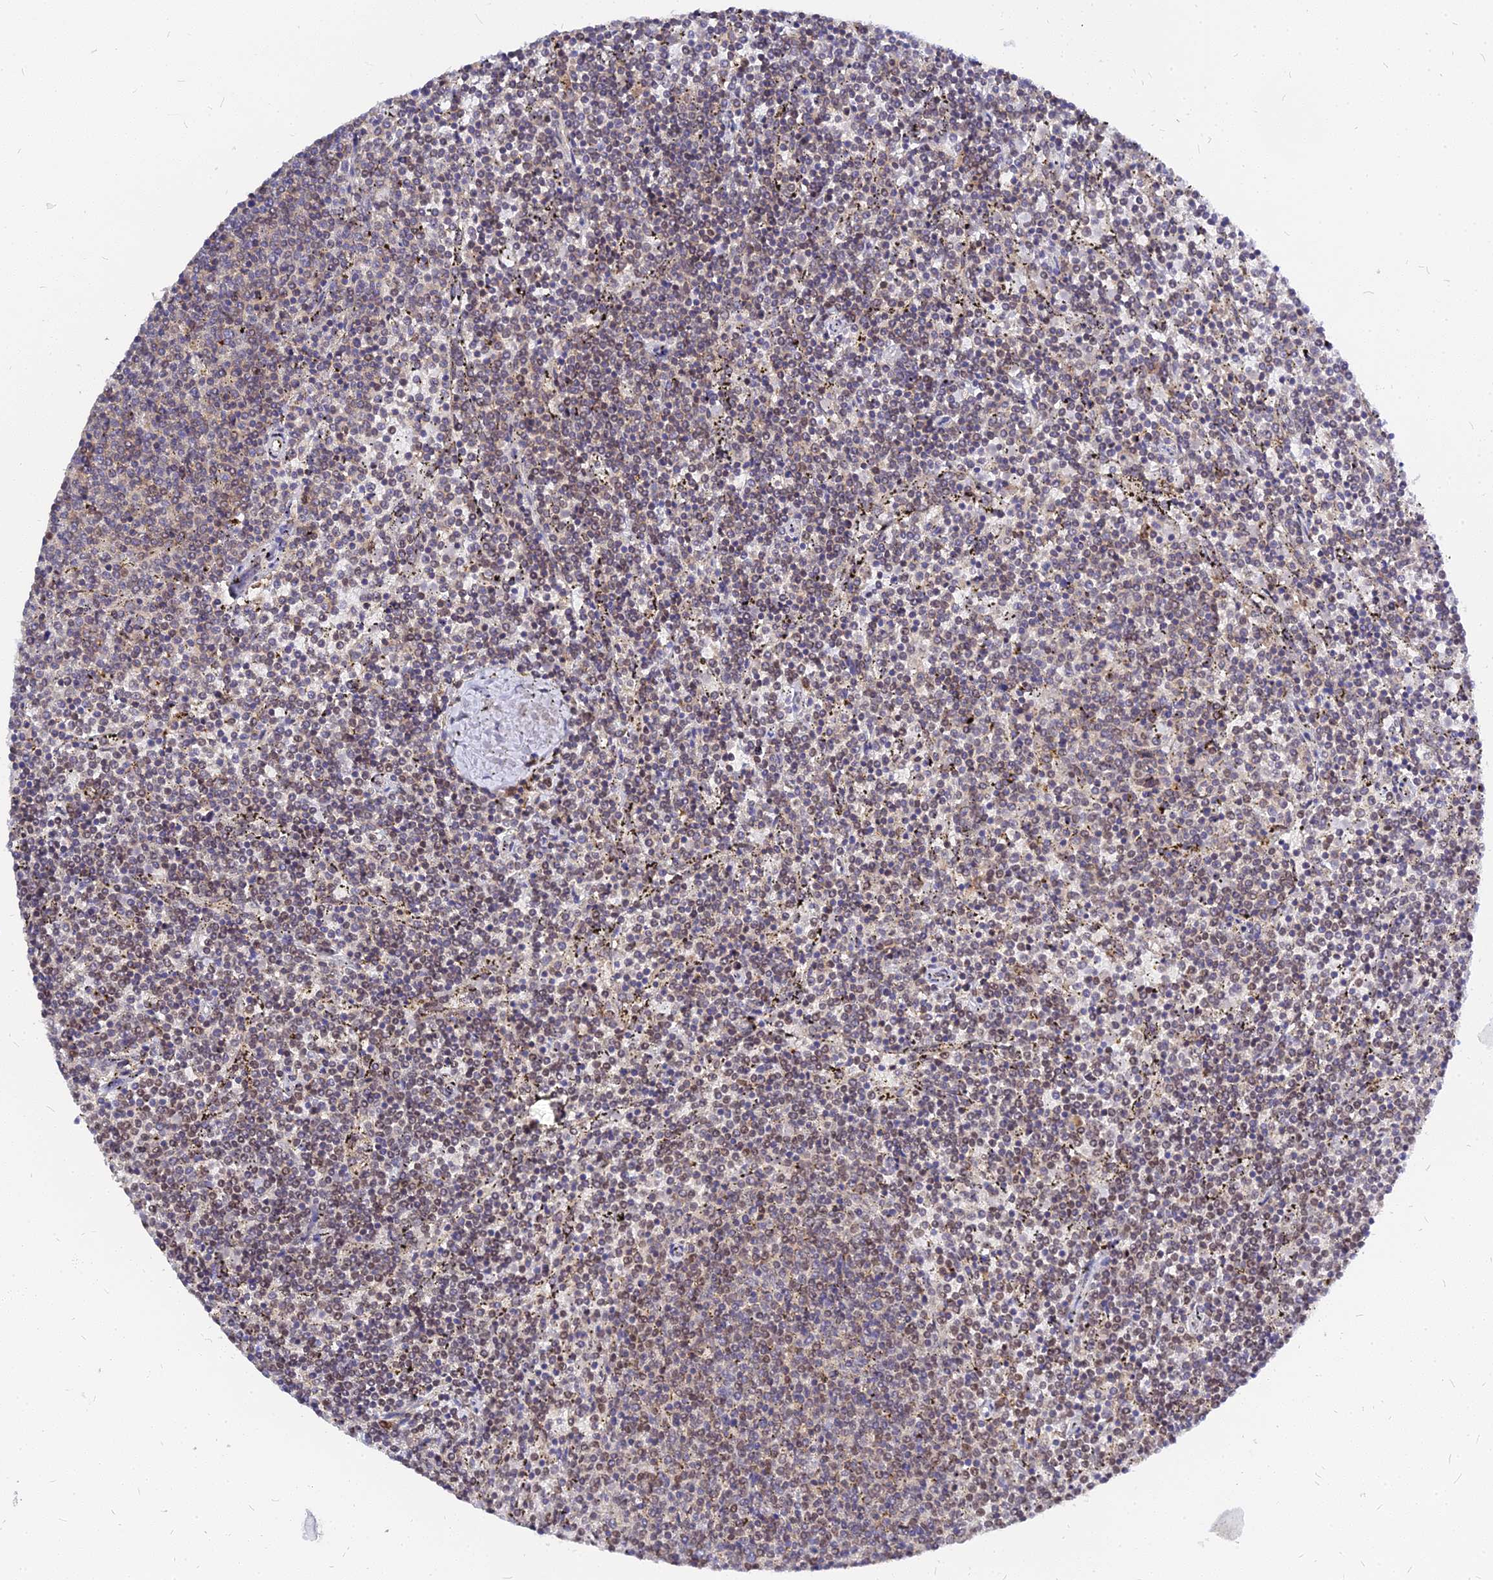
{"staining": {"intensity": "weak", "quantity": "25%-75%", "location": "cytoplasmic/membranous"}, "tissue": "lymphoma", "cell_type": "Tumor cells", "image_type": "cancer", "snomed": [{"axis": "morphology", "description": "Malignant lymphoma, non-Hodgkin's type, Low grade"}, {"axis": "topography", "description": "Spleen"}], "caption": "A brown stain labels weak cytoplasmic/membranous staining of a protein in human lymphoma tumor cells.", "gene": "RNF121", "patient": {"sex": "female", "age": 50}}